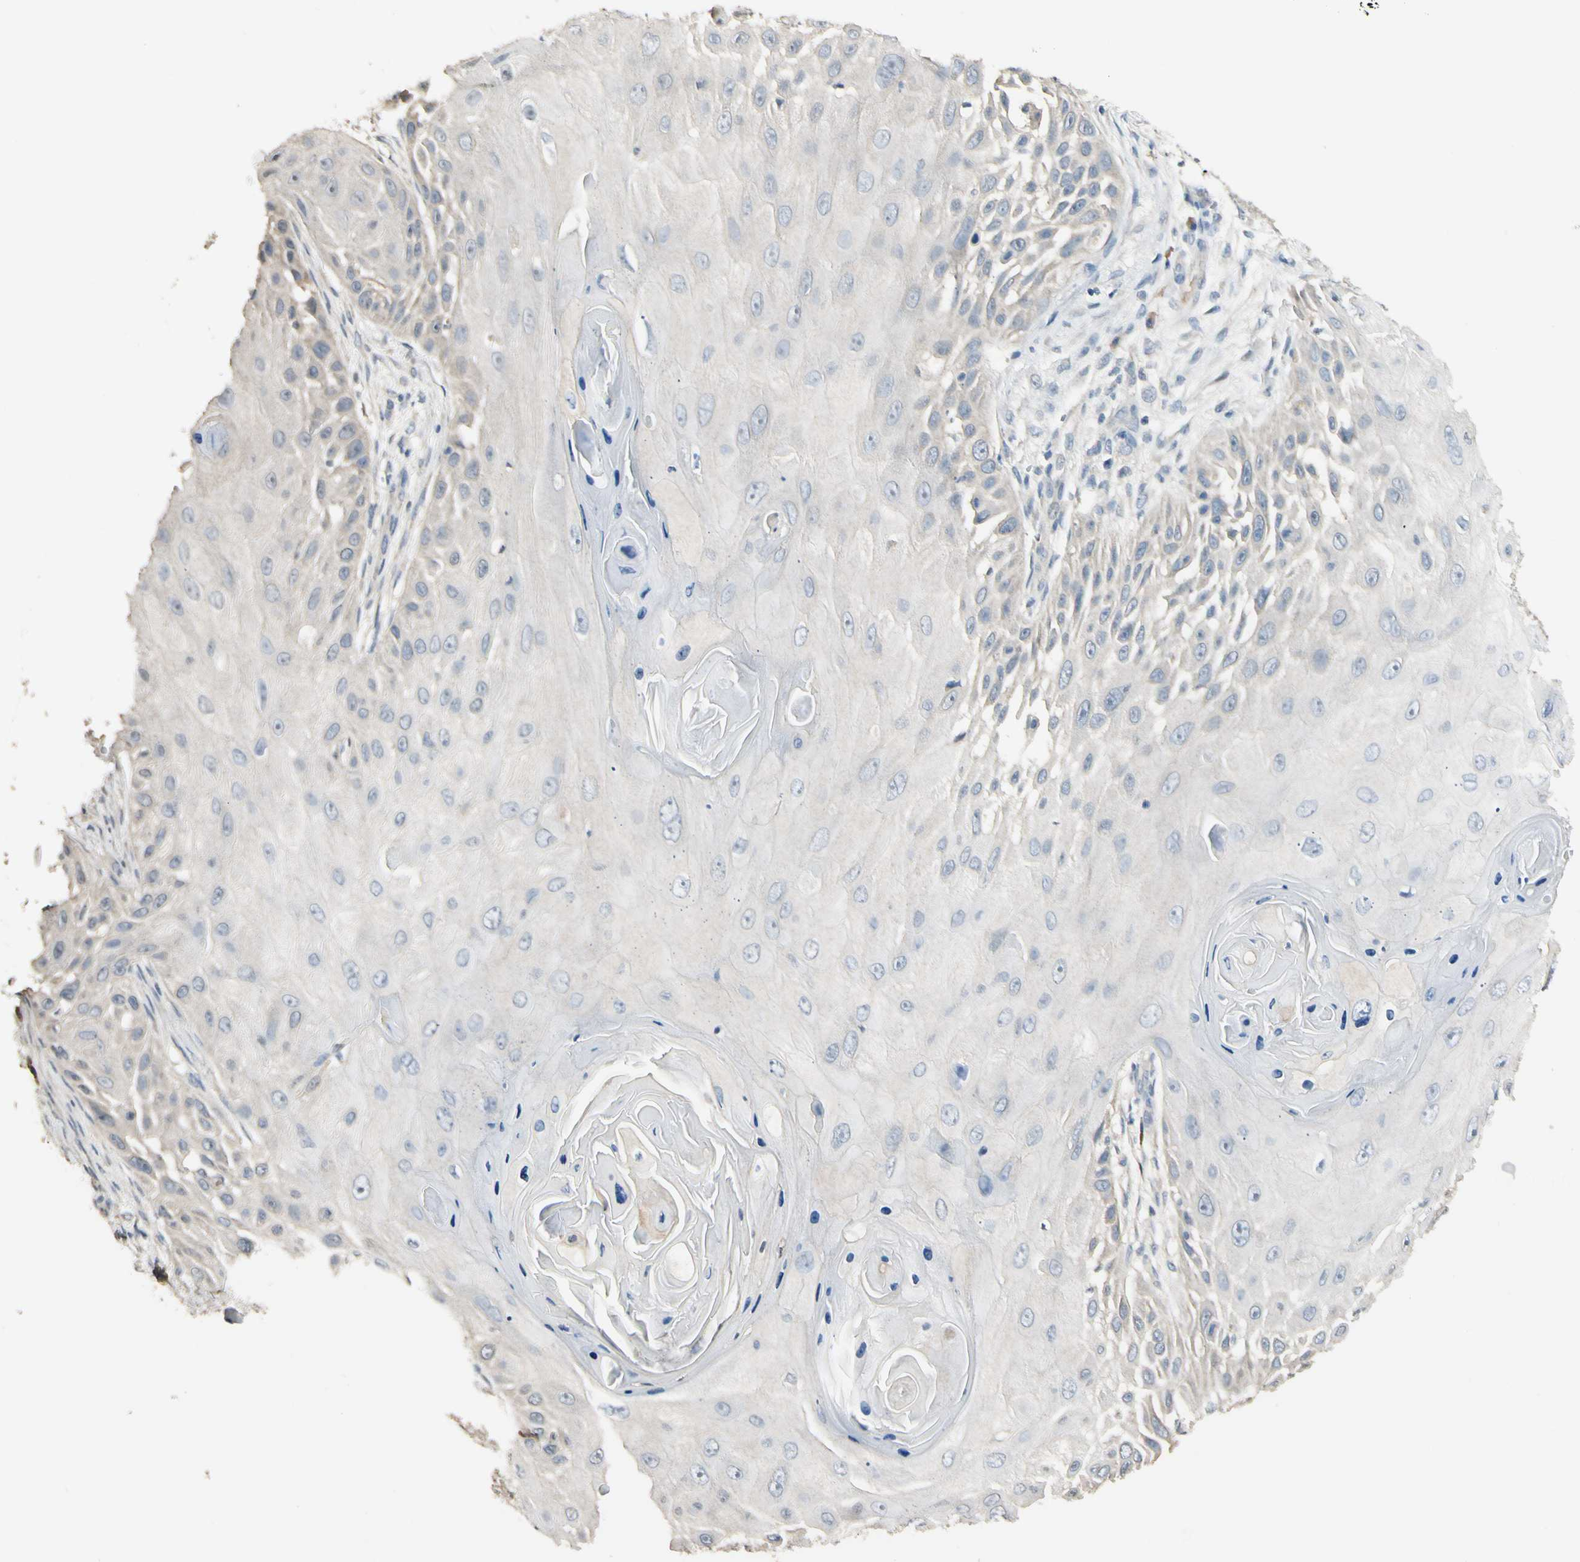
{"staining": {"intensity": "negative", "quantity": "none", "location": "none"}, "tissue": "skin cancer", "cell_type": "Tumor cells", "image_type": "cancer", "snomed": [{"axis": "morphology", "description": "Squamous cell carcinoma, NOS"}, {"axis": "topography", "description": "Skin"}], "caption": "There is no significant positivity in tumor cells of skin cancer.", "gene": "GNE", "patient": {"sex": "female", "age": 44}}